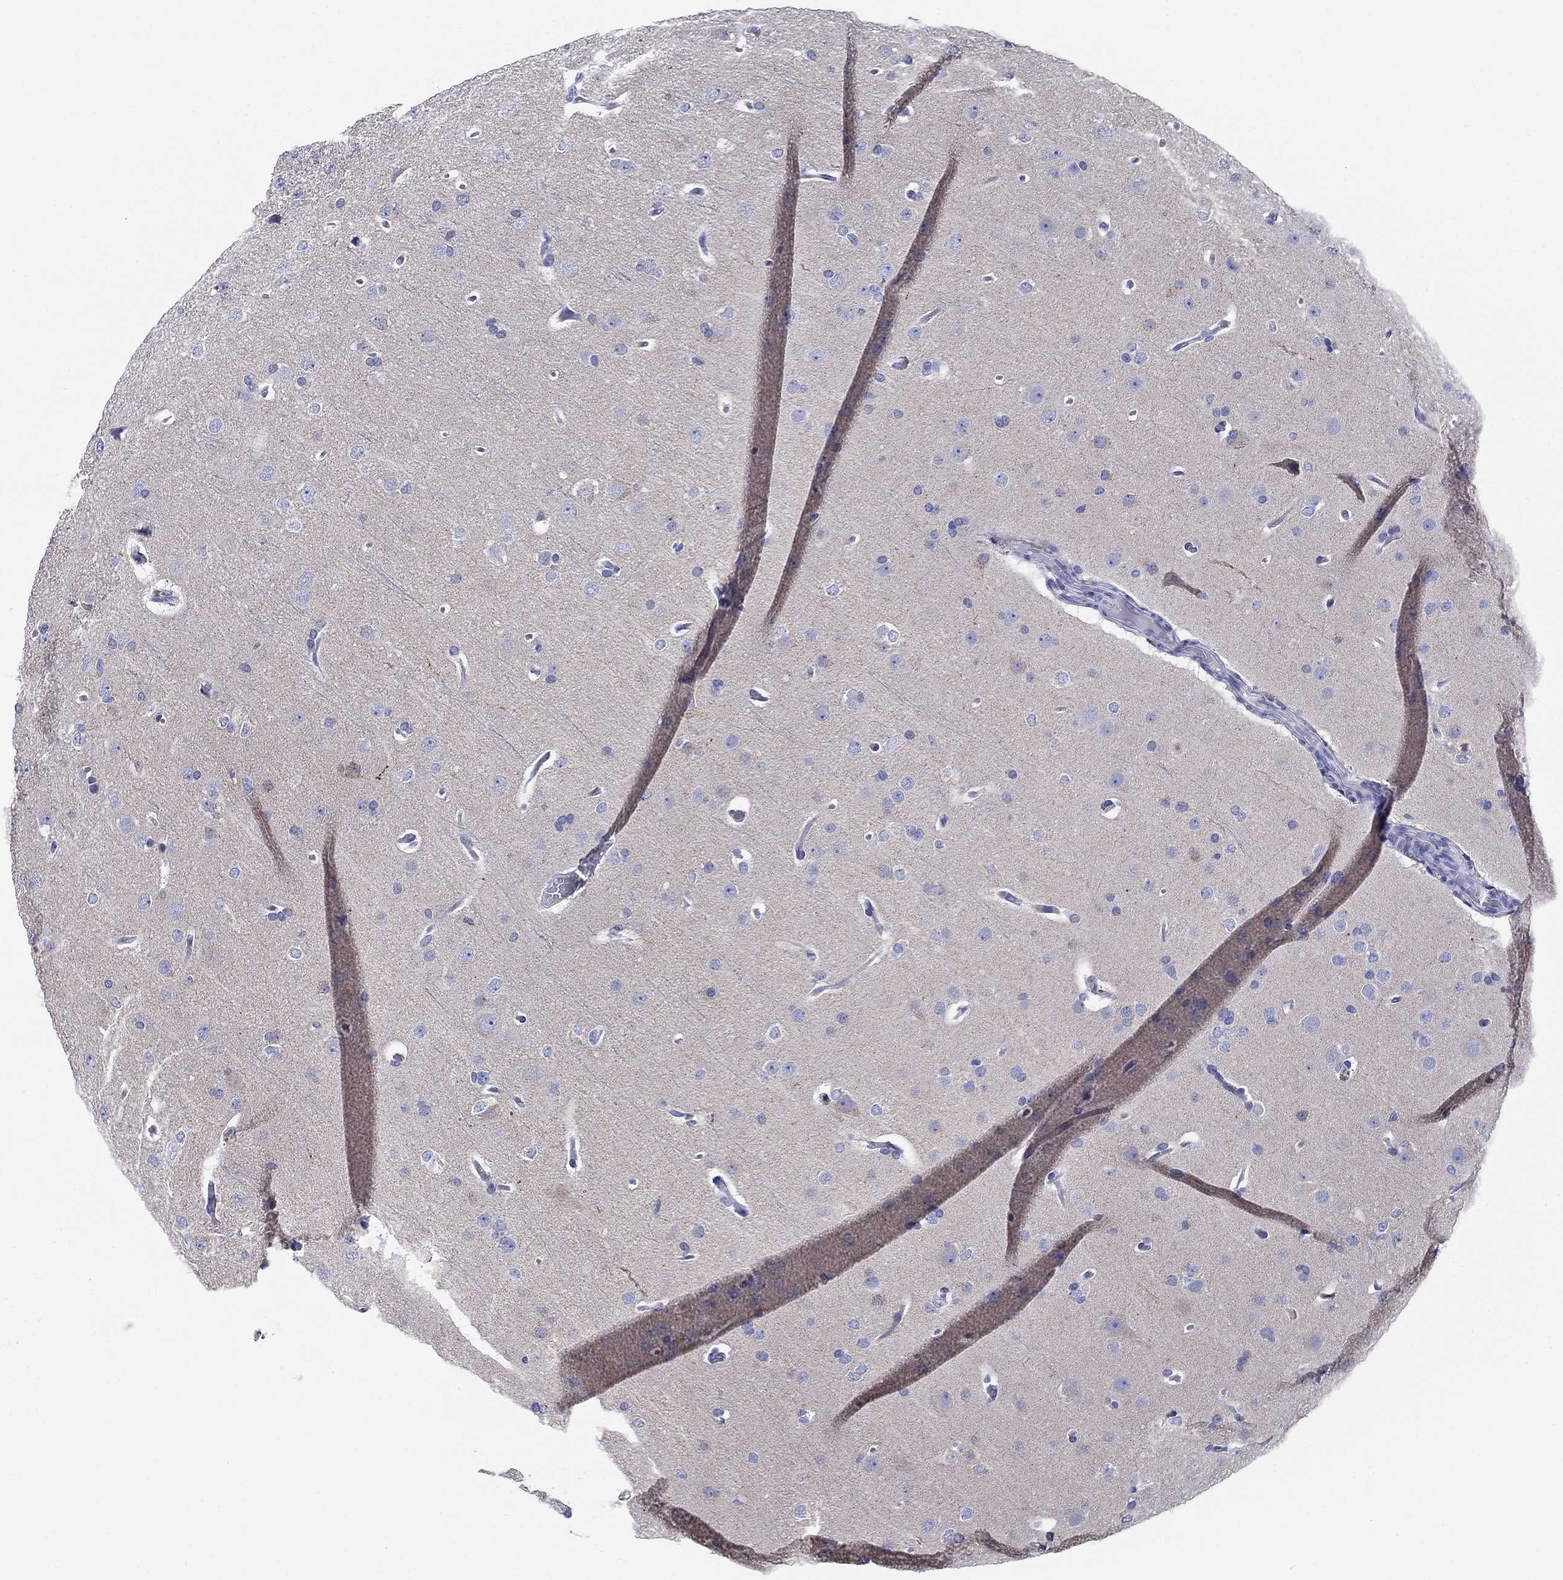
{"staining": {"intensity": "negative", "quantity": "none", "location": "none"}, "tissue": "glioma", "cell_type": "Tumor cells", "image_type": "cancer", "snomed": [{"axis": "morphology", "description": "Glioma, malignant, Low grade"}, {"axis": "topography", "description": "Brain"}], "caption": "High power microscopy image of an IHC histopathology image of glioma, revealing no significant positivity in tumor cells.", "gene": "UPB1", "patient": {"sex": "male", "age": 41}}